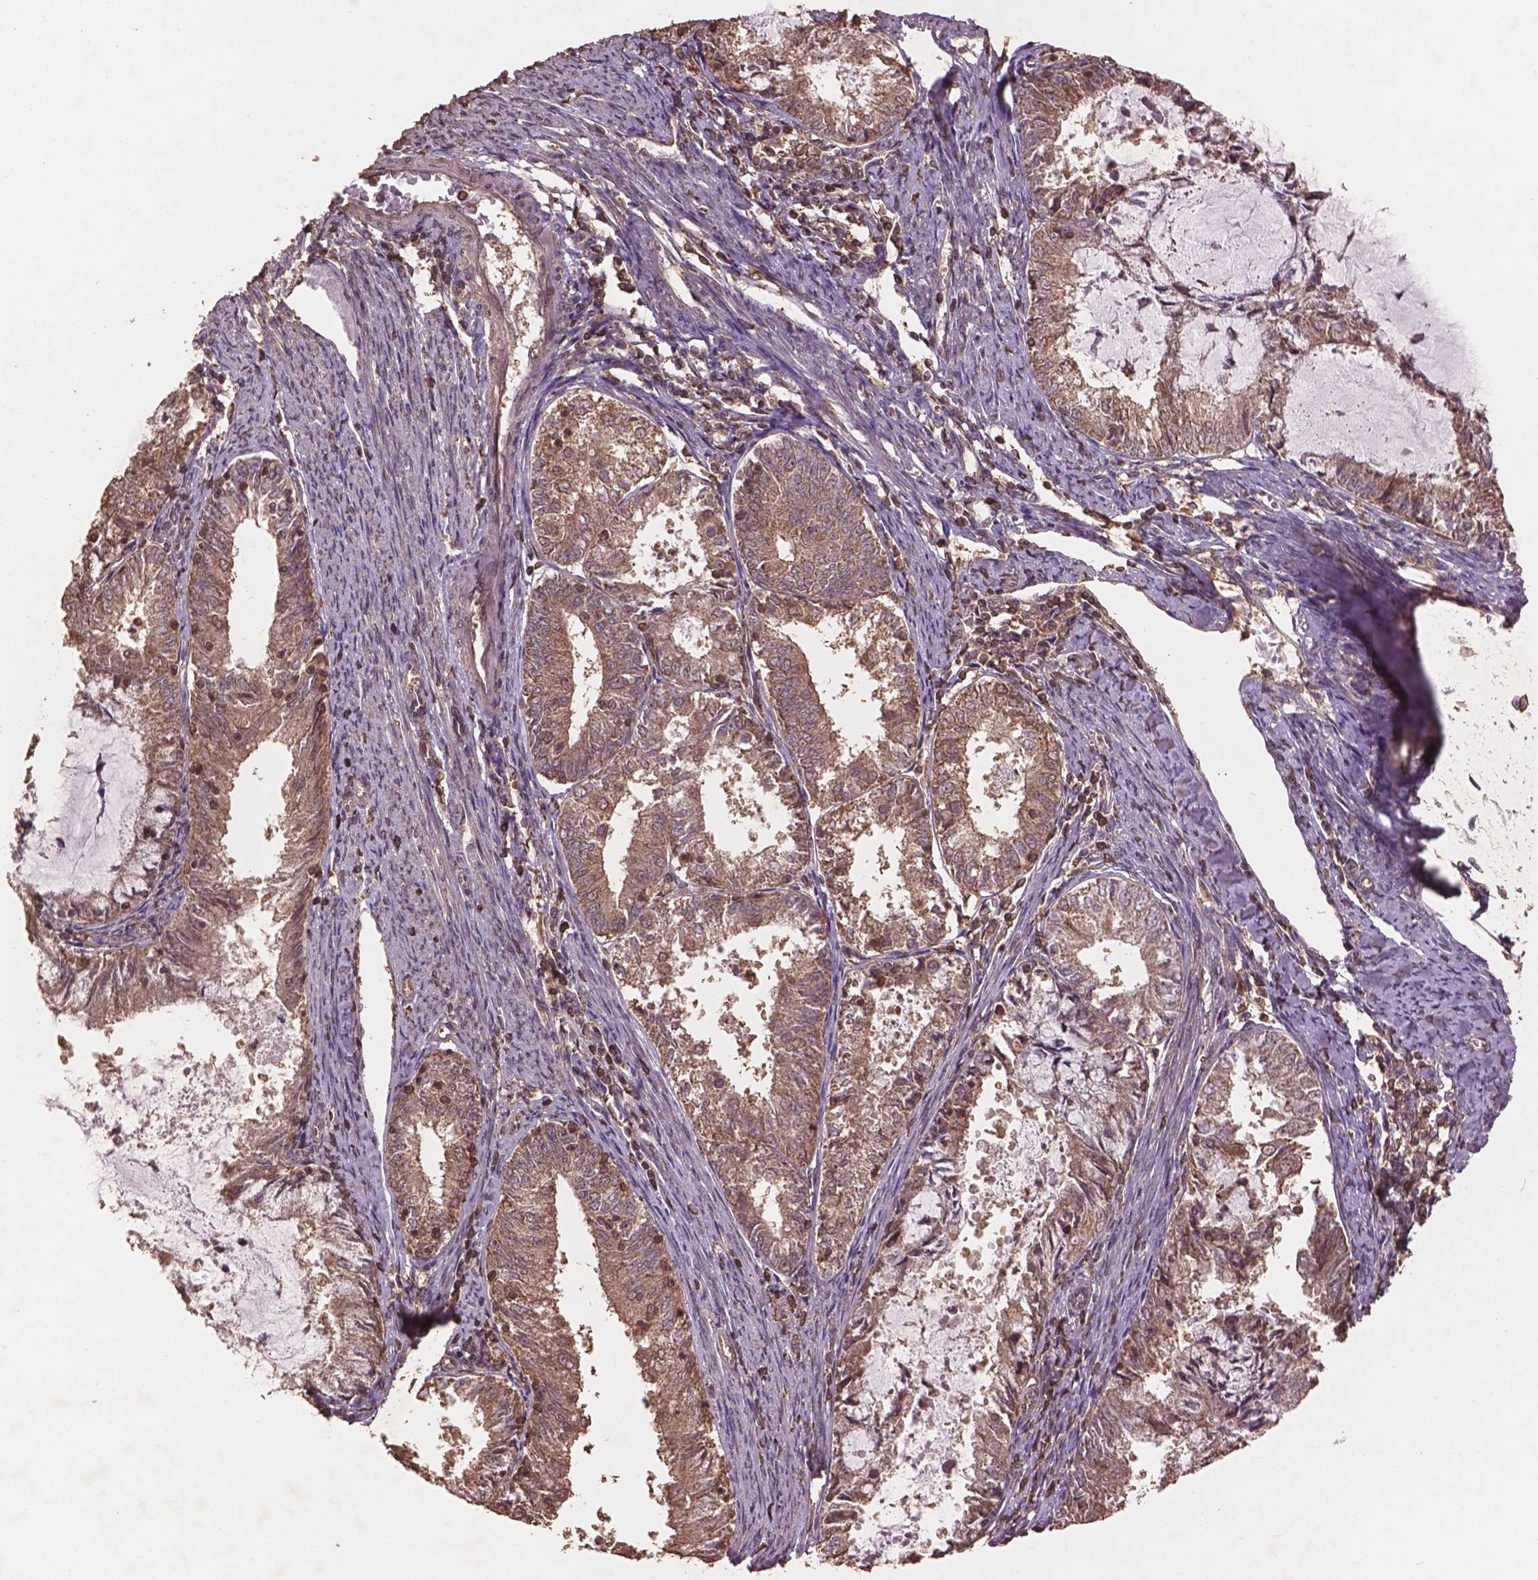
{"staining": {"intensity": "weak", "quantity": ">75%", "location": "cytoplasmic/membranous"}, "tissue": "endometrial cancer", "cell_type": "Tumor cells", "image_type": "cancer", "snomed": [{"axis": "morphology", "description": "Adenocarcinoma, NOS"}, {"axis": "topography", "description": "Endometrium"}], "caption": "DAB (3,3'-diaminobenzidine) immunohistochemical staining of human endometrial cancer reveals weak cytoplasmic/membranous protein staining in approximately >75% of tumor cells. (DAB = brown stain, brightfield microscopy at high magnification).", "gene": "BABAM1", "patient": {"sex": "female", "age": 57}}